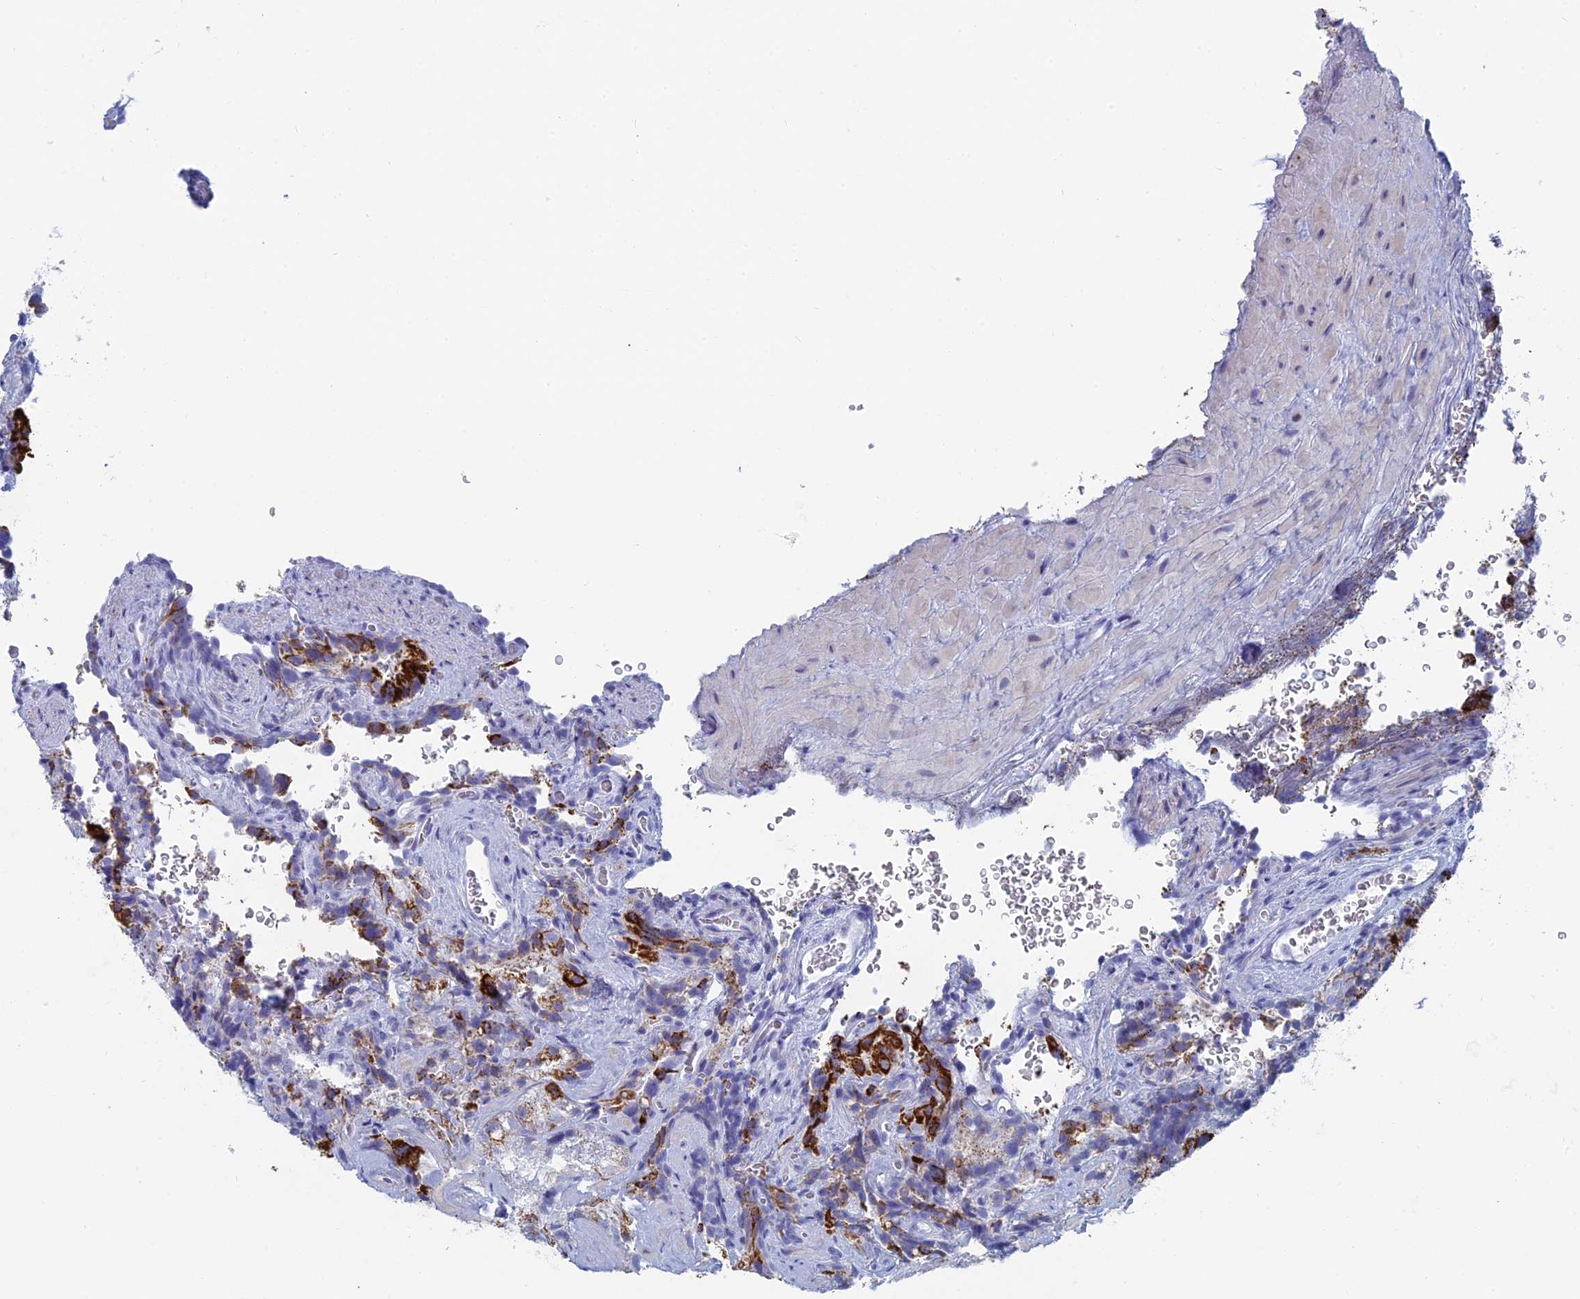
{"staining": {"intensity": "strong", "quantity": "25%-75%", "location": "cytoplasmic/membranous"}, "tissue": "seminal vesicle", "cell_type": "Glandular cells", "image_type": "normal", "snomed": [{"axis": "morphology", "description": "Normal tissue, NOS"}, {"axis": "topography", "description": "Seminal veicle"}], "caption": "High-magnification brightfield microscopy of unremarkable seminal vesicle stained with DAB (3,3'-diaminobenzidine) (brown) and counterstained with hematoxylin (blue). glandular cells exhibit strong cytoplasmic/membranous positivity is present in about25%-75% of cells. (DAB (3,3'-diaminobenzidine) = brown stain, brightfield microscopy at high magnification).", "gene": "ALMS1", "patient": {"sex": "male", "age": 58}}